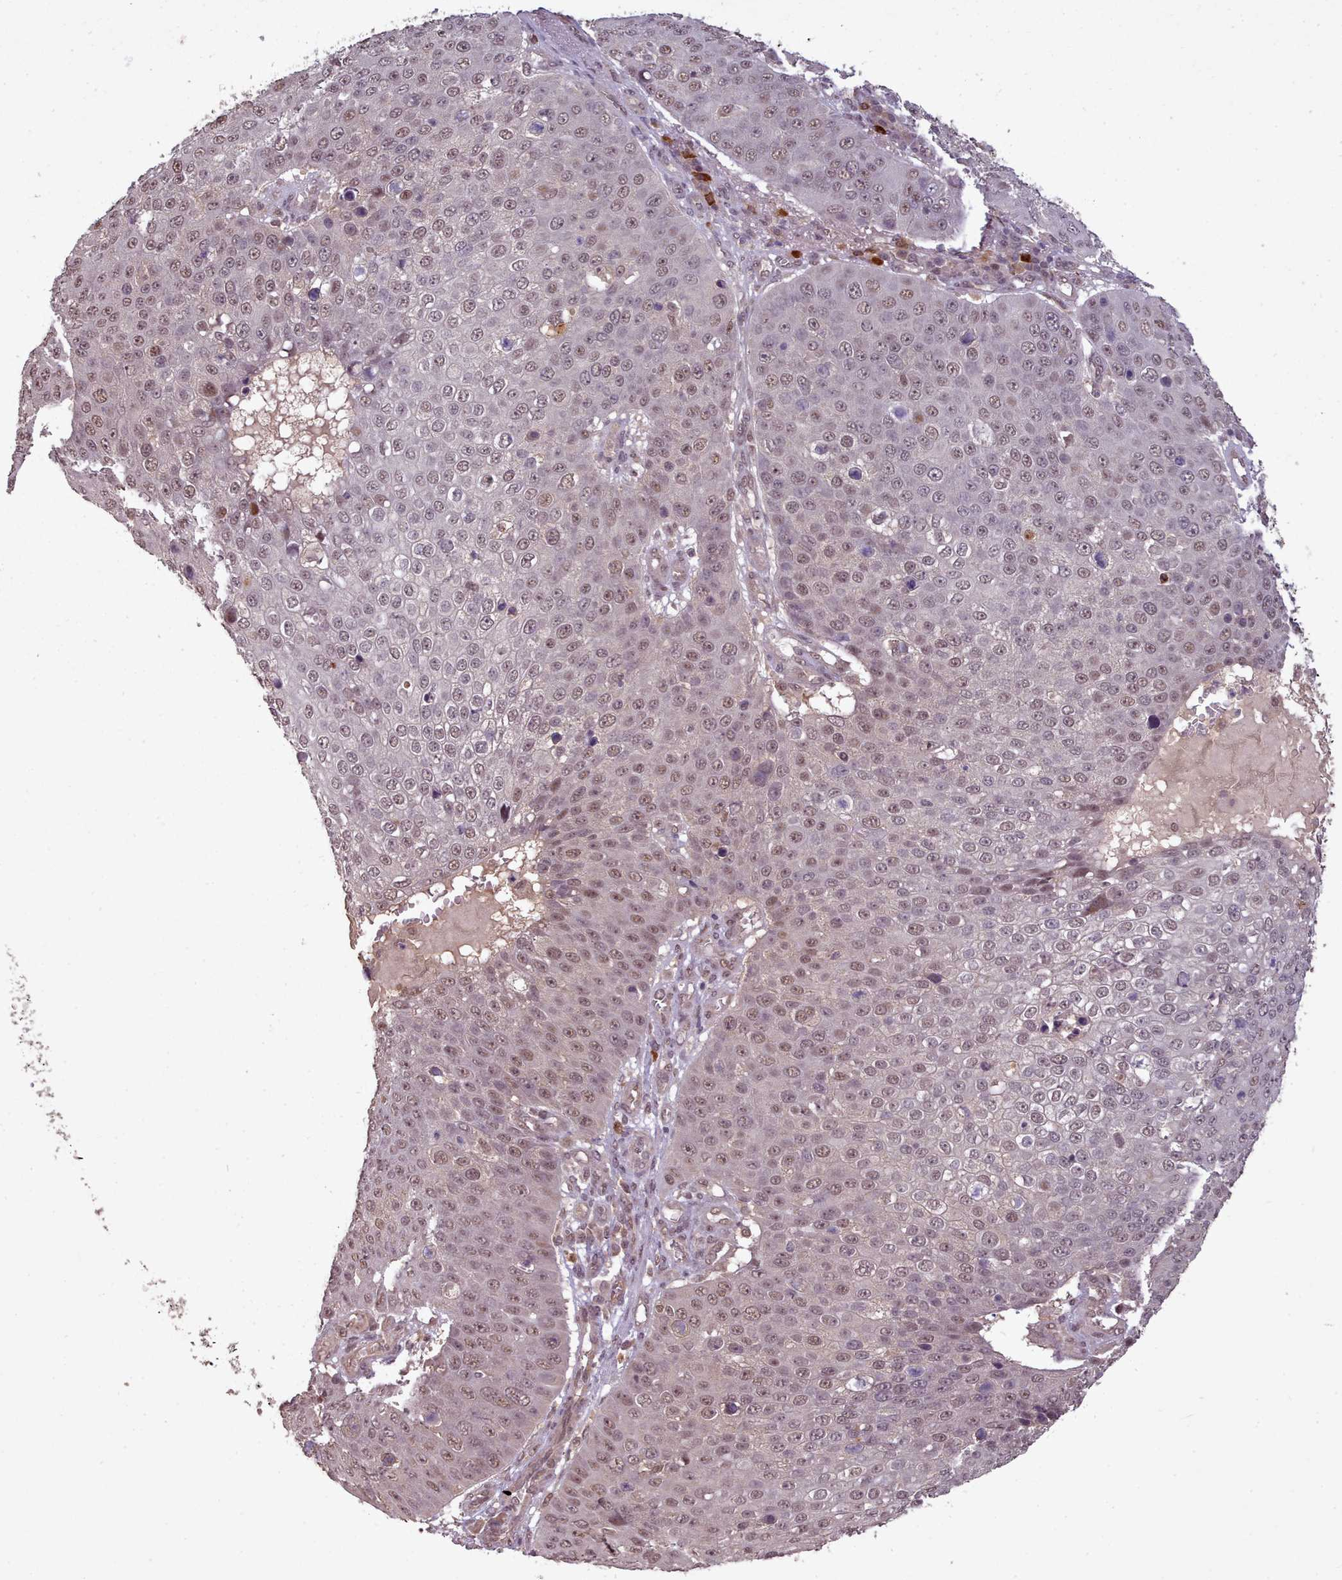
{"staining": {"intensity": "moderate", "quantity": "25%-75%", "location": "nuclear"}, "tissue": "skin cancer", "cell_type": "Tumor cells", "image_type": "cancer", "snomed": [{"axis": "morphology", "description": "Squamous cell carcinoma, NOS"}, {"axis": "topography", "description": "Skin"}], "caption": "Protein expression analysis of squamous cell carcinoma (skin) displays moderate nuclear positivity in approximately 25%-75% of tumor cells.", "gene": "CDC6", "patient": {"sex": "male", "age": 71}}